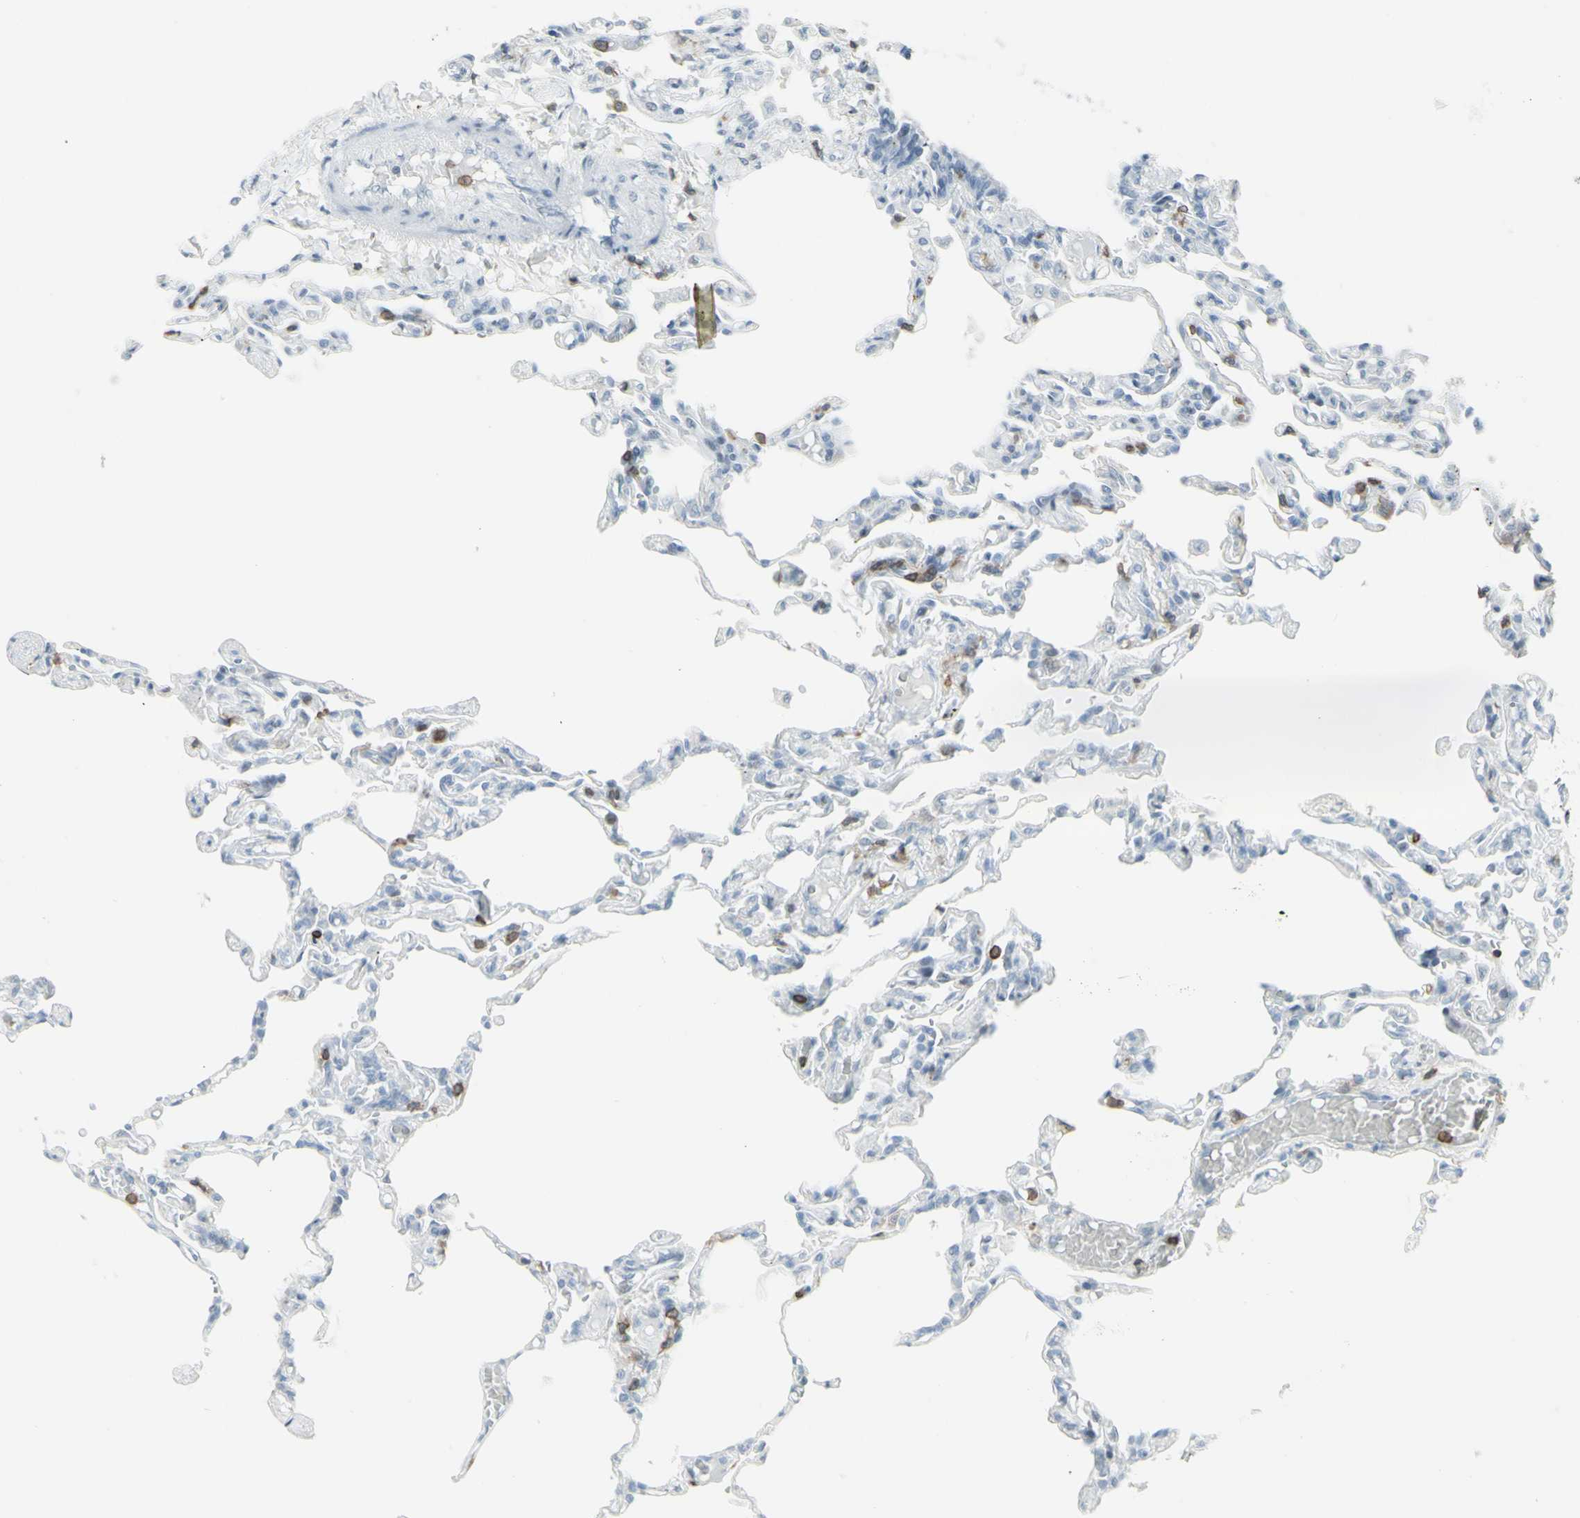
{"staining": {"intensity": "weak", "quantity": "<25%", "location": "cytoplasmic/membranous"}, "tissue": "lung", "cell_type": "Alveolar cells", "image_type": "normal", "snomed": [{"axis": "morphology", "description": "Normal tissue, NOS"}, {"axis": "topography", "description": "Lung"}], "caption": "The IHC image has no significant positivity in alveolar cells of lung.", "gene": "NRG1", "patient": {"sex": "male", "age": 21}}